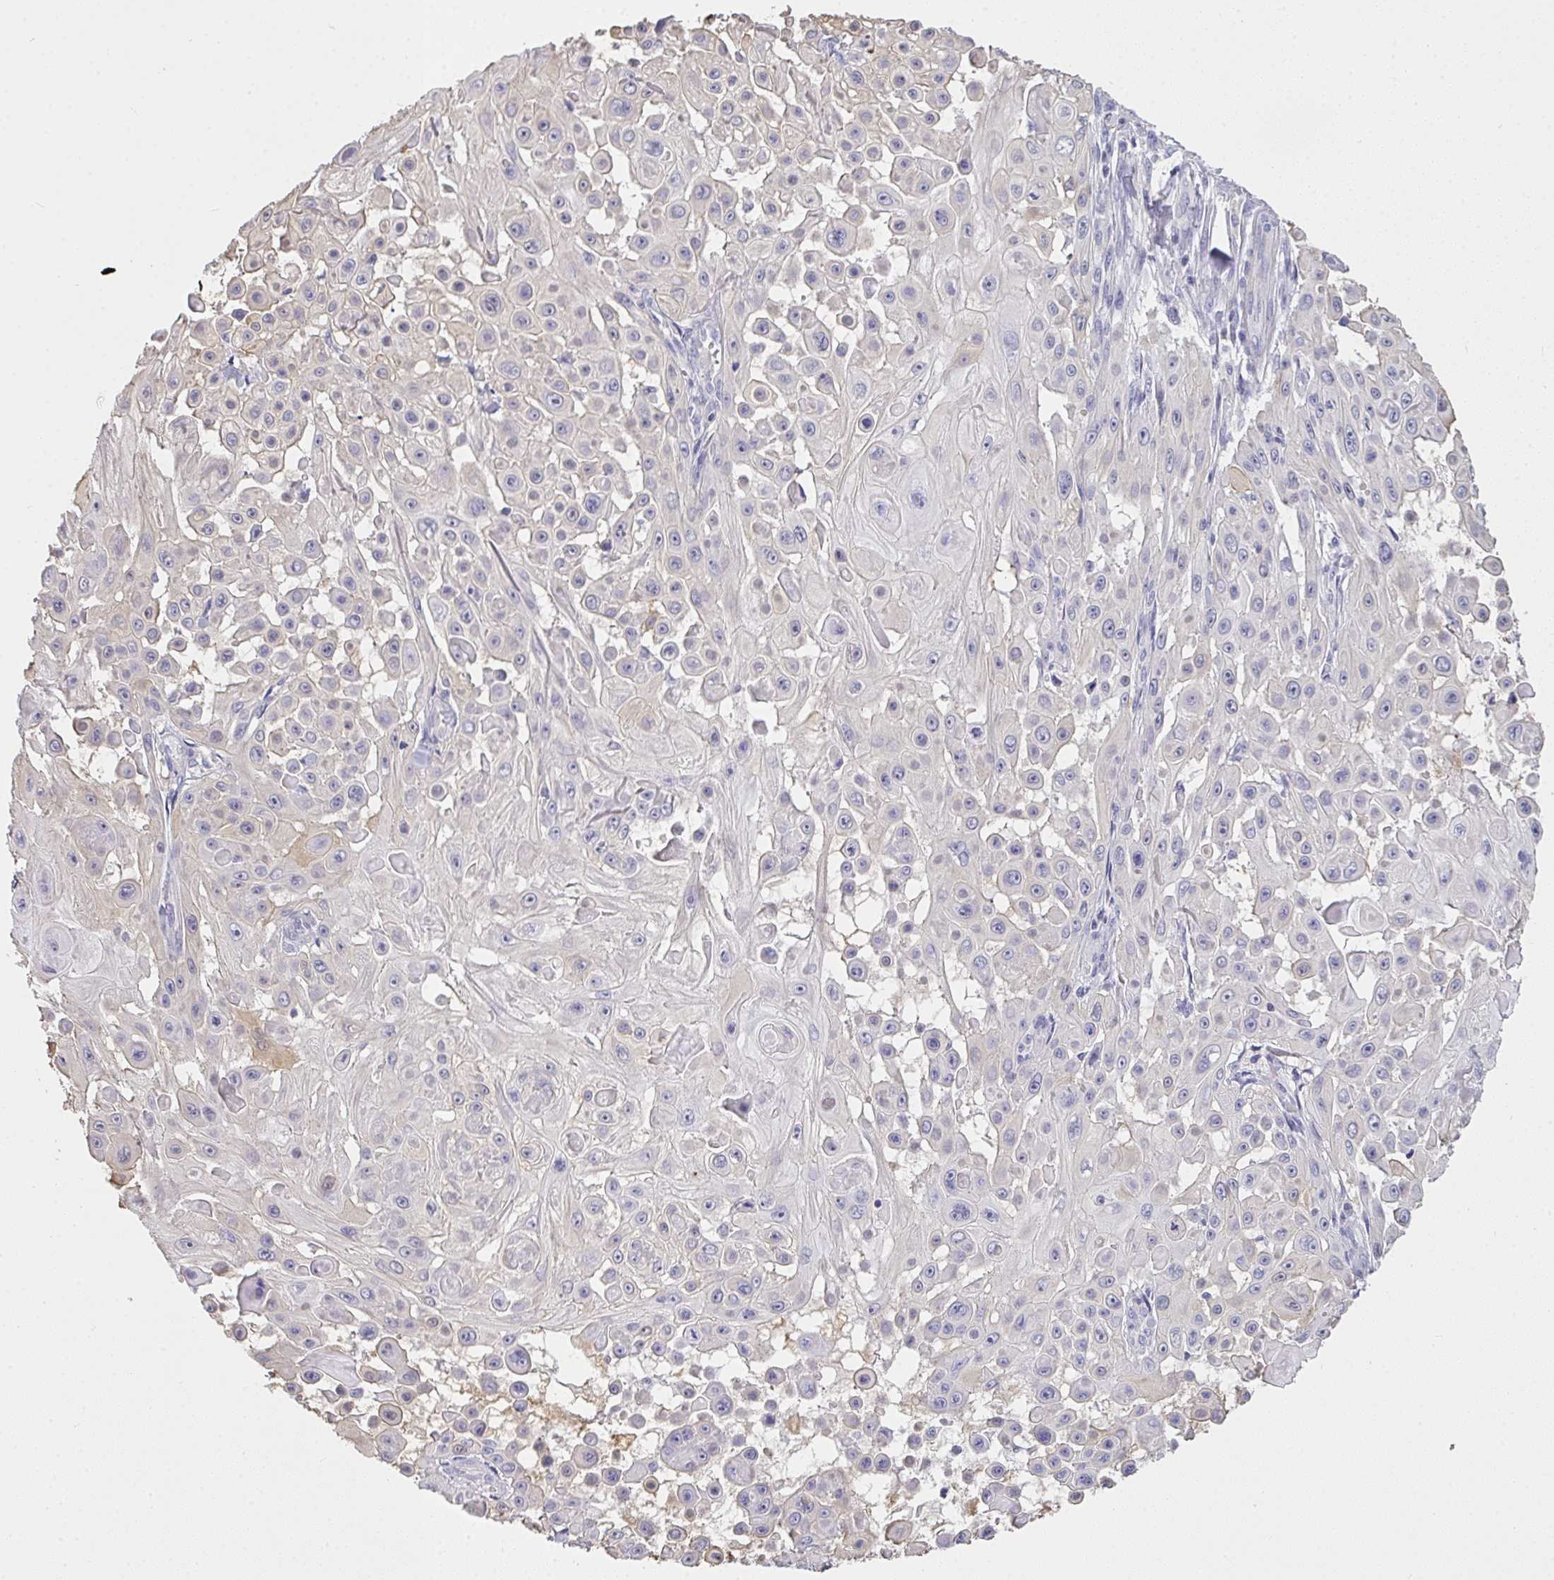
{"staining": {"intensity": "negative", "quantity": "none", "location": "none"}, "tissue": "skin cancer", "cell_type": "Tumor cells", "image_type": "cancer", "snomed": [{"axis": "morphology", "description": "Squamous cell carcinoma, NOS"}, {"axis": "topography", "description": "Skin"}], "caption": "Immunohistochemical staining of skin squamous cell carcinoma exhibits no significant staining in tumor cells. The staining was performed using DAB (3,3'-diaminobenzidine) to visualize the protein expression in brown, while the nuclei were stained in blue with hematoxylin (Magnification: 20x).", "gene": "GSDMB", "patient": {"sex": "male", "age": 91}}